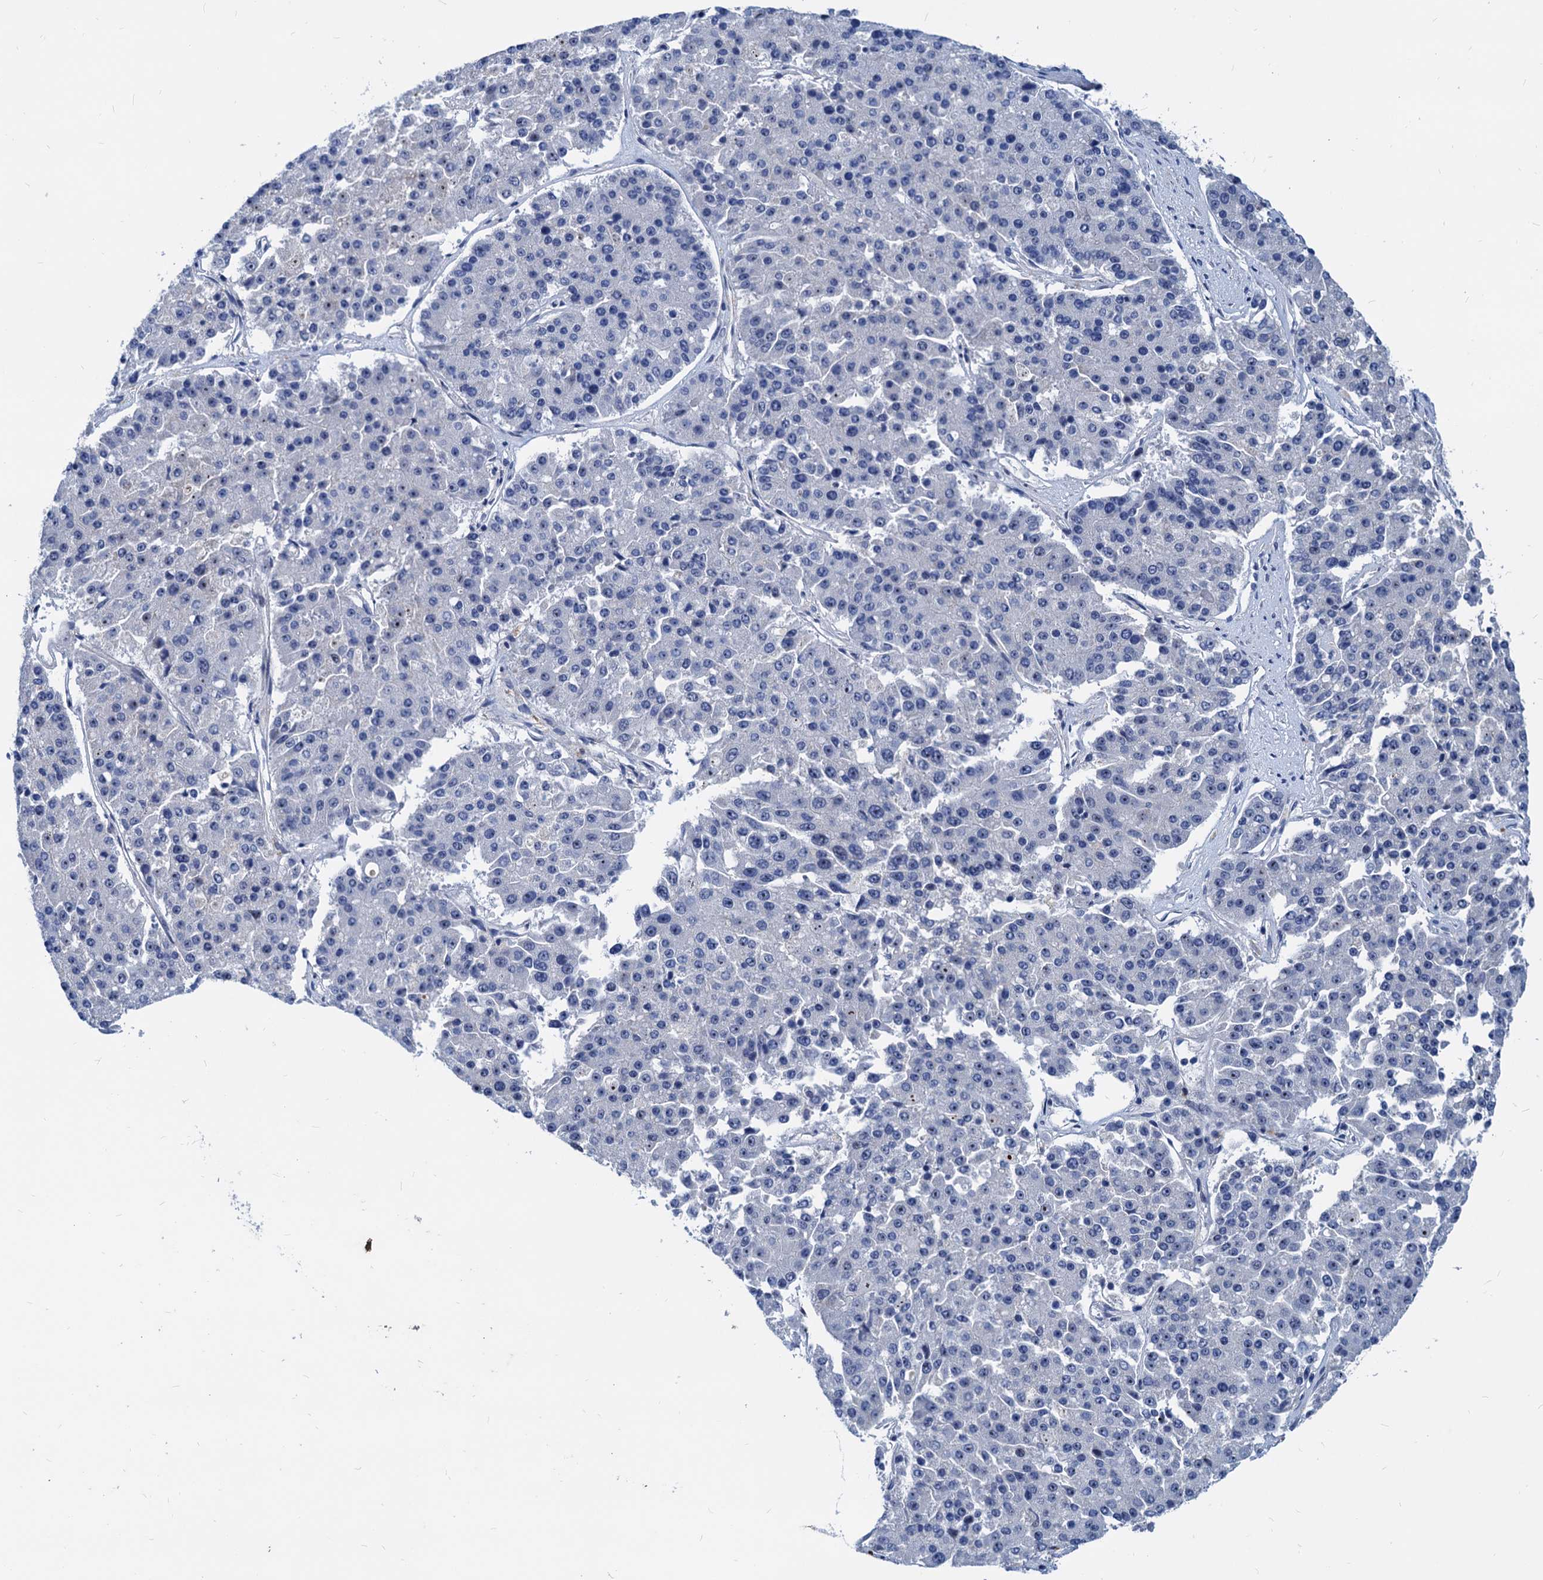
{"staining": {"intensity": "negative", "quantity": "none", "location": "none"}, "tissue": "pancreatic cancer", "cell_type": "Tumor cells", "image_type": "cancer", "snomed": [{"axis": "morphology", "description": "Adenocarcinoma, NOS"}, {"axis": "topography", "description": "Pancreas"}], "caption": "IHC of human pancreatic adenocarcinoma exhibits no staining in tumor cells. (Stains: DAB IHC with hematoxylin counter stain, Microscopy: brightfield microscopy at high magnification).", "gene": "HSF2", "patient": {"sex": "male", "age": 50}}